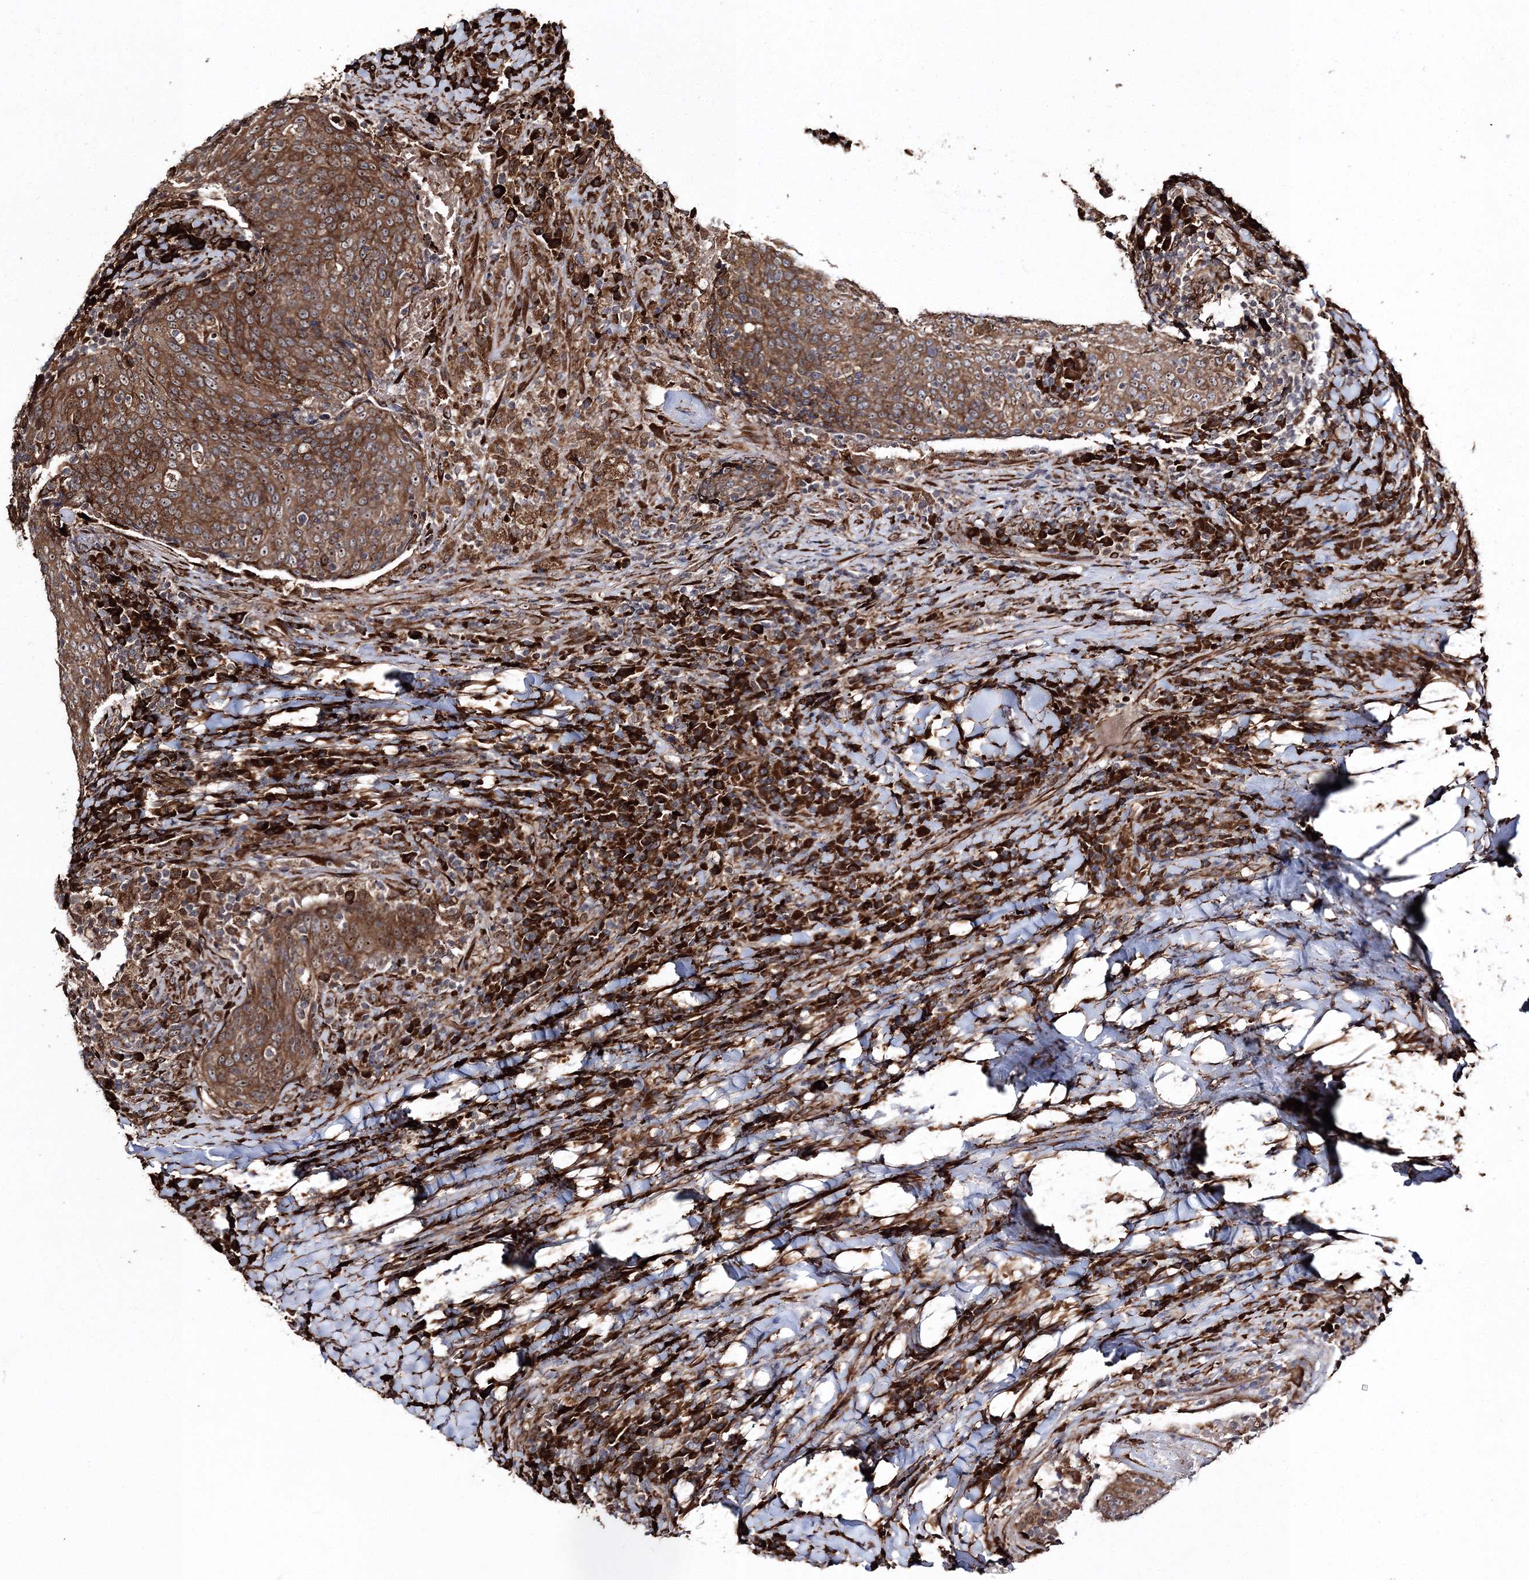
{"staining": {"intensity": "strong", "quantity": ">75%", "location": "cytoplasmic/membranous"}, "tissue": "head and neck cancer", "cell_type": "Tumor cells", "image_type": "cancer", "snomed": [{"axis": "morphology", "description": "Squamous cell carcinoma, NOS"}, {"axis": "morphology", "description": "Squamous cell carcinoma, metastatic, NOS"}, {"axis": "topography", "description": "Lymph node"}, {"axis": "topography", "description": "Head-Neck"}], "caption": "This is an image of immunohistochemistry (IHC) staining of head and neck squamous cell carcinoma, which shows strong staining in the cytoplasmic/membranous of tumor cells.", "gene": "SCRN3", "patient": {"sex": "male", "age": 62}}